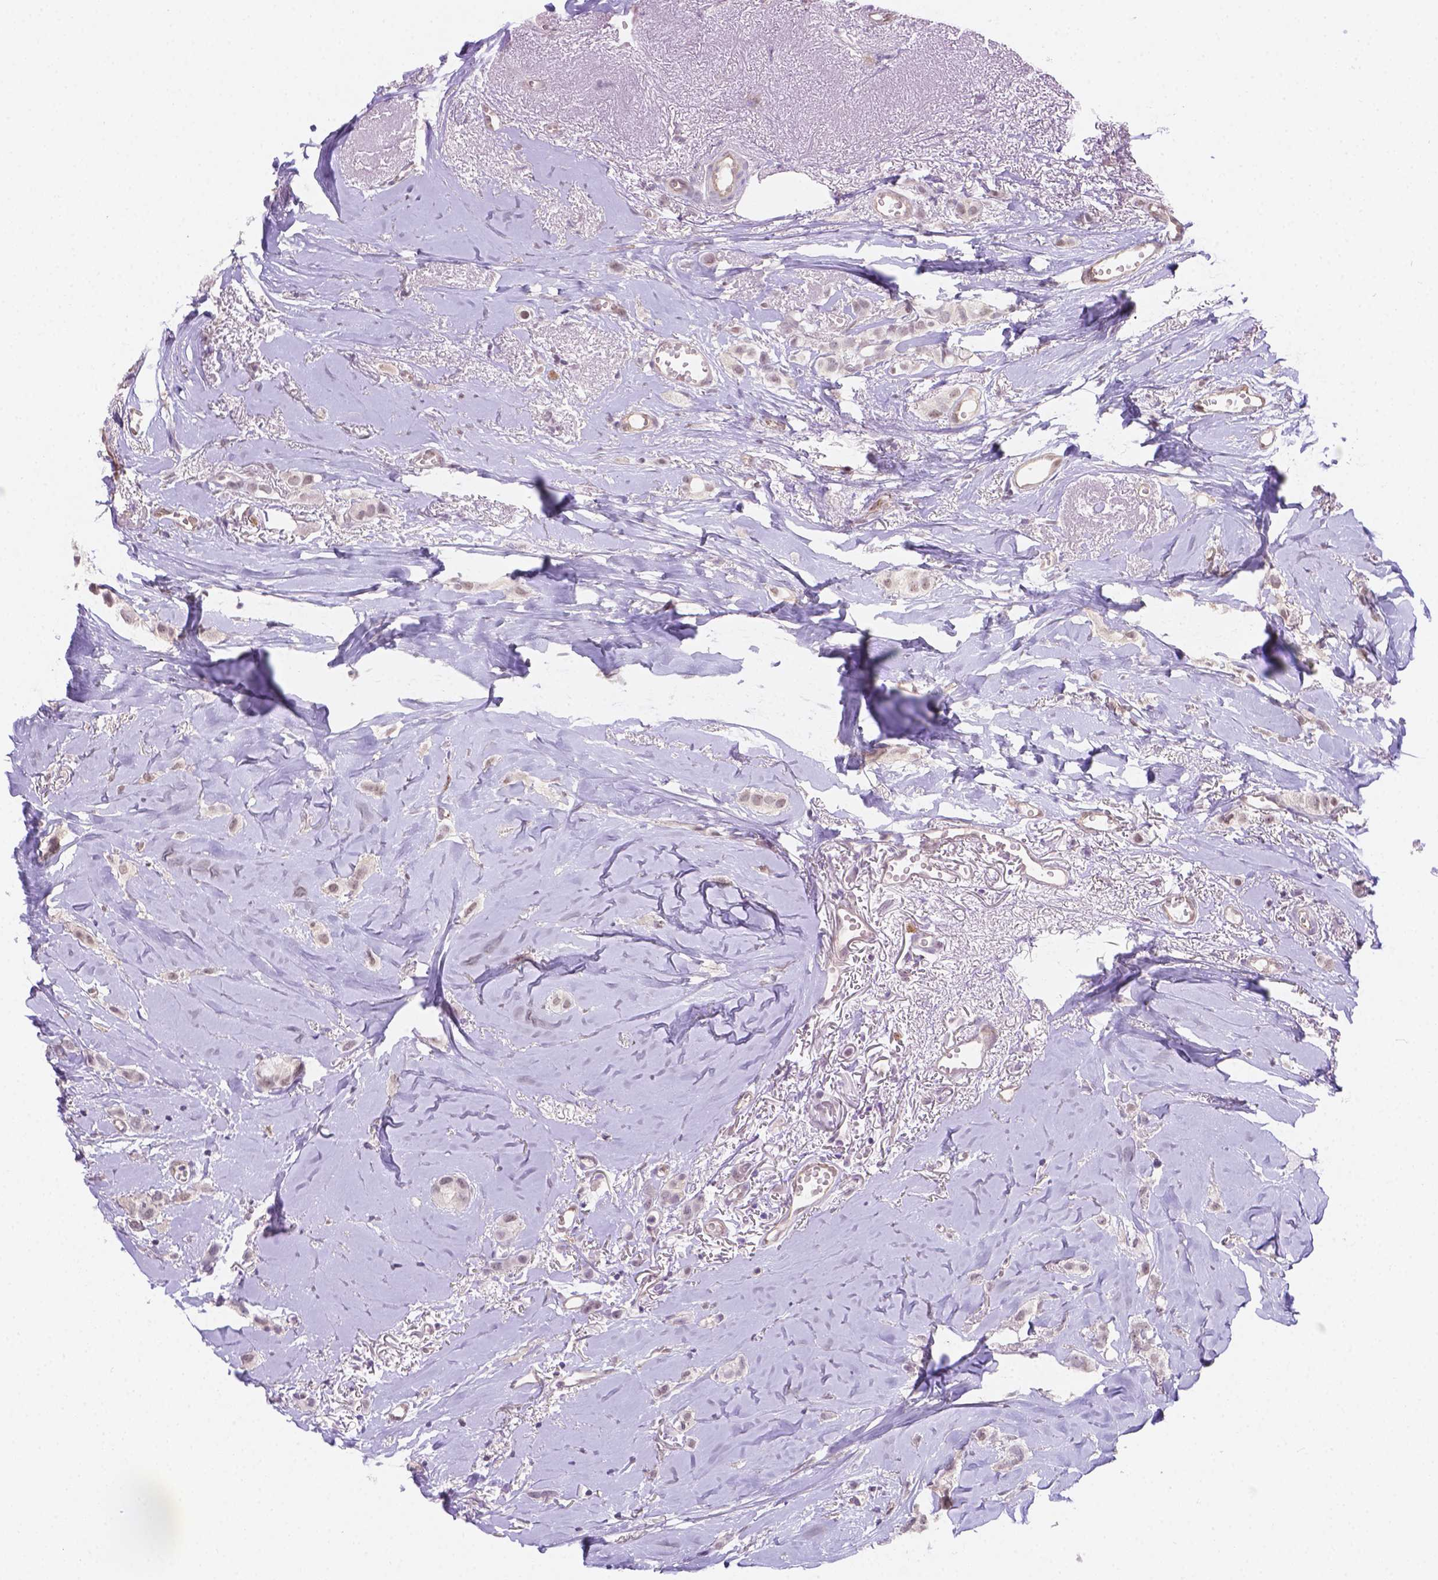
{"staining": {"intensity": "negative", "quantity": "none", "location": "none"}, "tissue": "breast cancer", "cell_type": "Tumor cells", "image_type": "cancer", "snomed": [{"axis": "morphology", "description": "Duct carcinoma"}, {"axis": "topography", "description": "Breast"}], "caption": "IHC micrograph of breast infiltrating ductal carcinoma stained for a protein (brown), which demonstrates no positivity in tumor cells.", "gene": "NXPE2", "patient": {"sex": "female", "age": 85}}